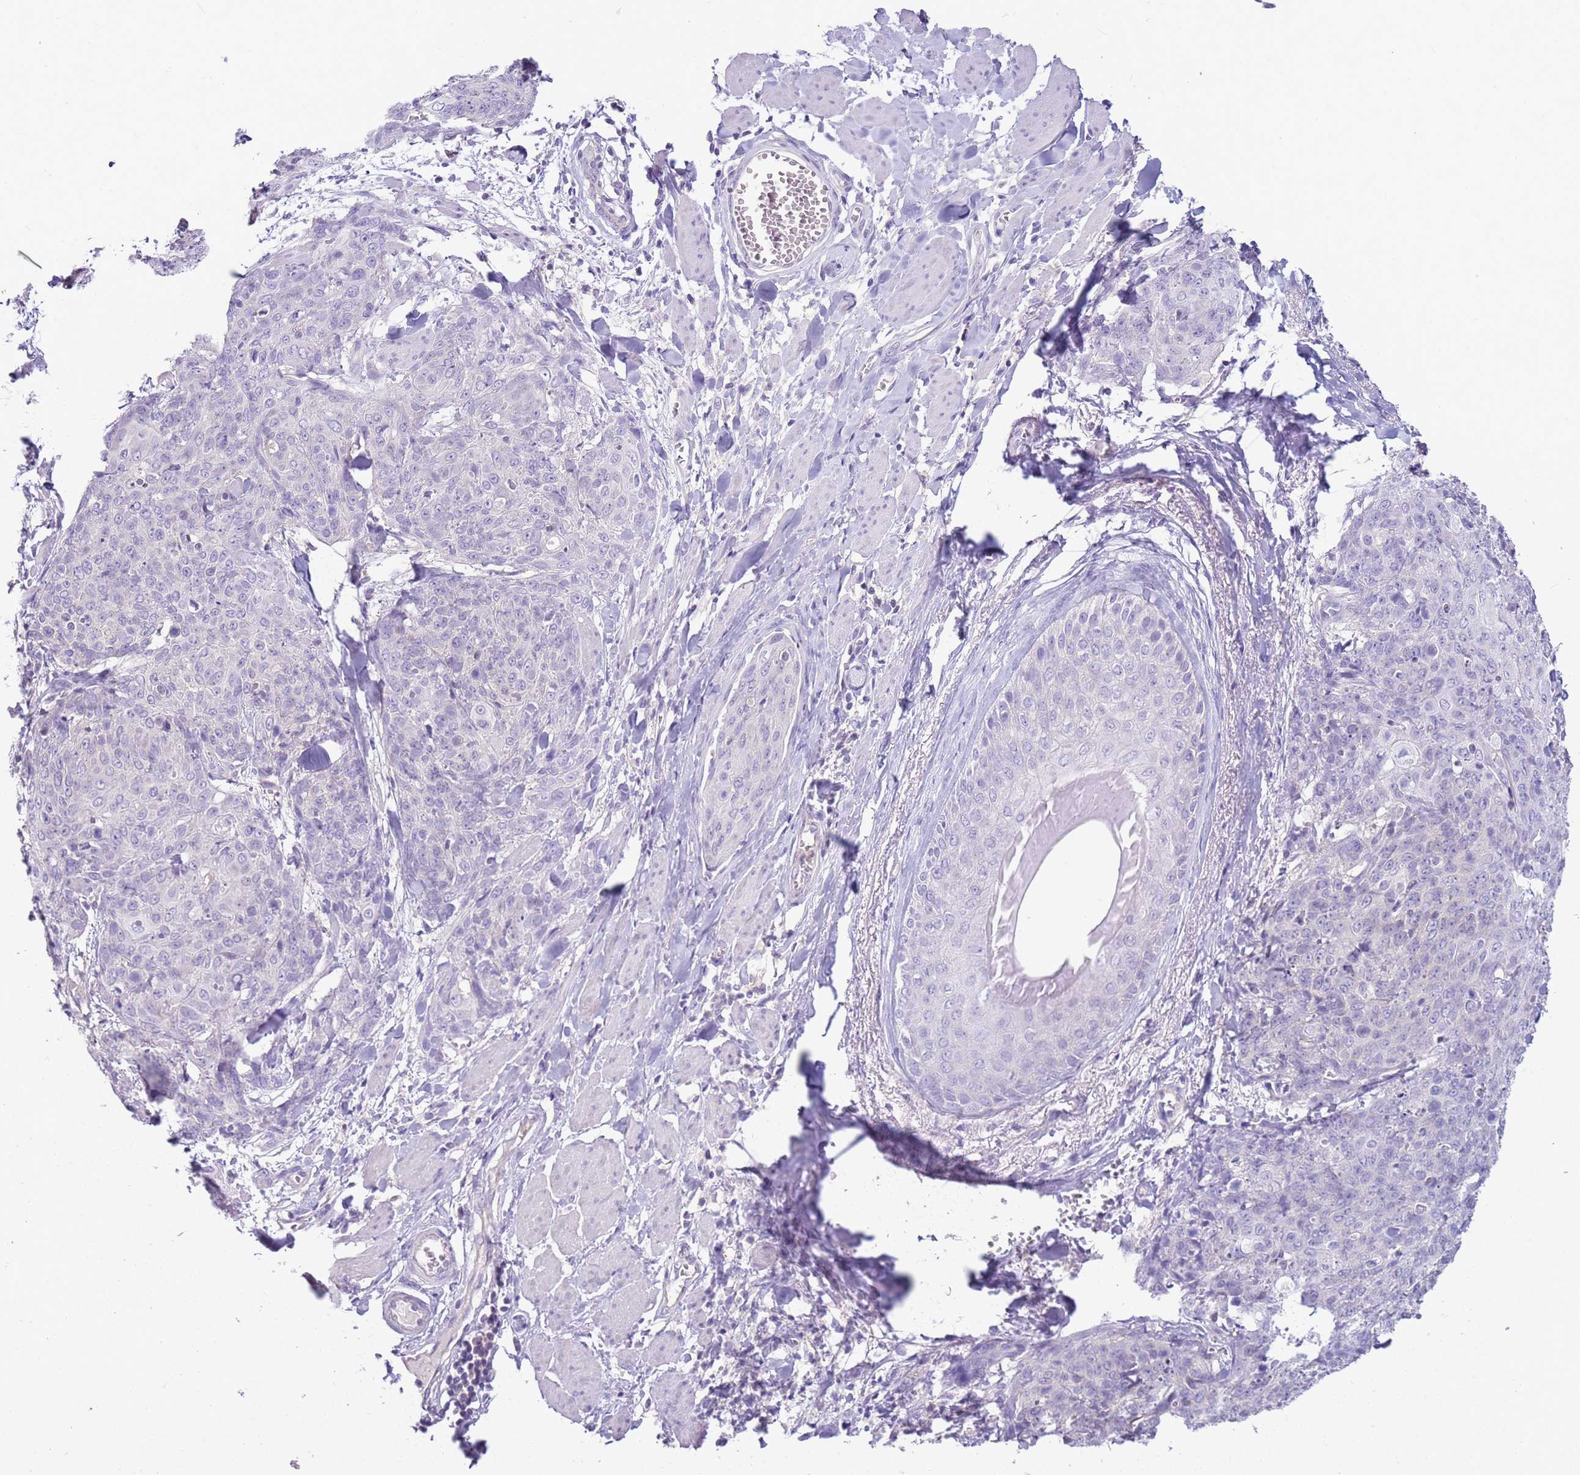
{"staining": {"intensity": "negative", "quantity": "none", "location": "none"}, "tissue": "skin cancer", "cell_type": "Tumor cells", "image_type": "cancer", "snomed": [{"axis": "morphology", "description": "Squamous cell carcinoma, NOS"}, {"axis": "topography", "description": "Skin"}, {"axis": "topography", "description": "Vulva"}], "caption": "Skin cancer was stained to show a protein in brown. There is no significant staining in tumor cells.", "gene": "ARHGAP5", "patient": {"sex": "female", "age": 85}}